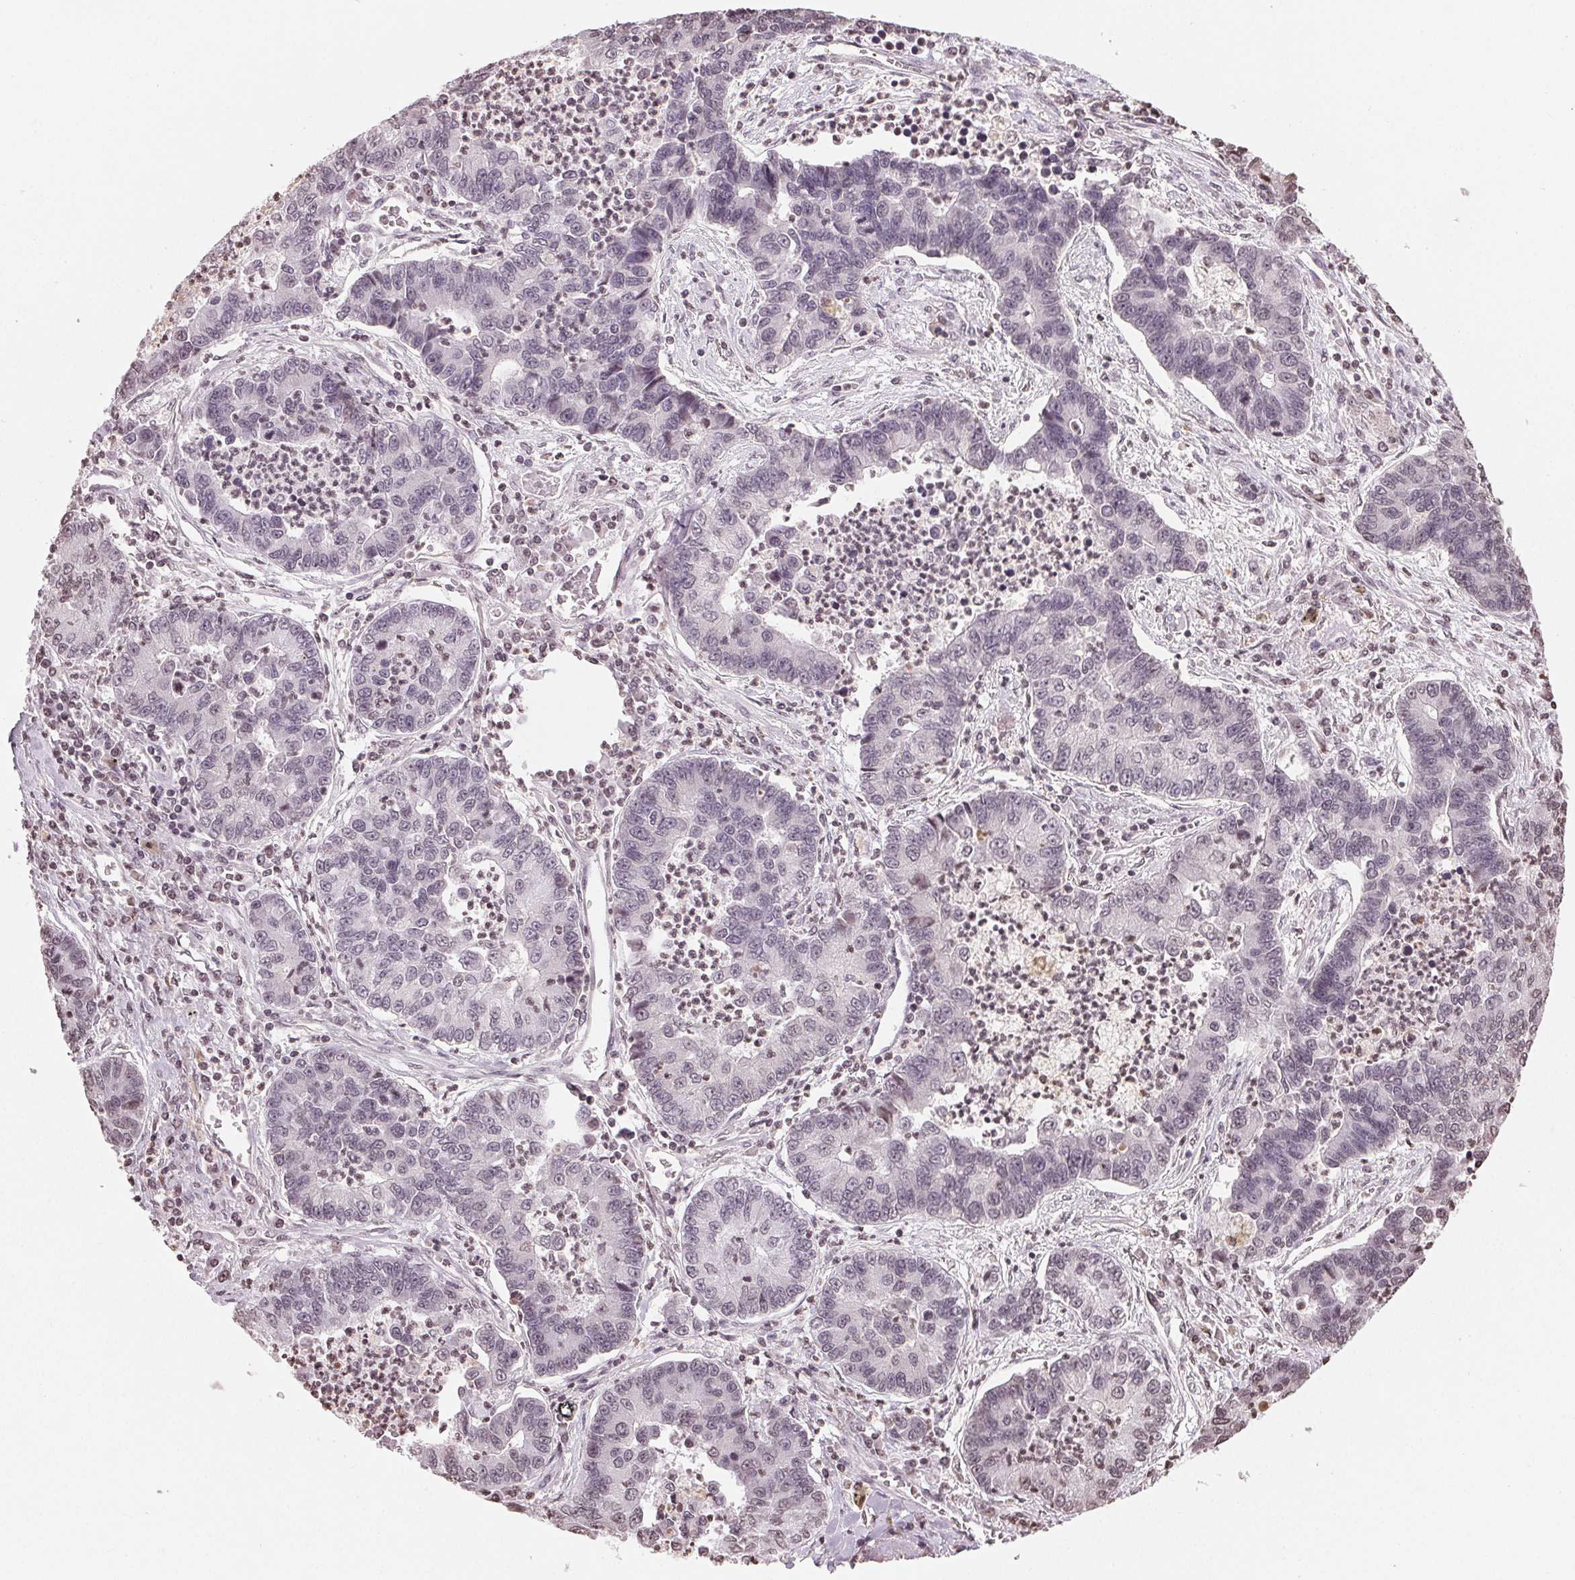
{"staining": {"intensity": "negative", "quantity": "none", "location": "none"}, "tissue": "lung cancer", "cell_type": "Tumor cells", "image_type": "cancer", "snomed": [{"axis": "morphology", "description": "Adenocarcinoma, NOS"}, {"axis": "topography", "description": "Lung"}], "caption": "A photomicrograph of human lung cancer (adenocarcinoma) is negative for staining in tumor cells.", "gene": "TBP", "patient": {"sex": "female", "age": 57}}